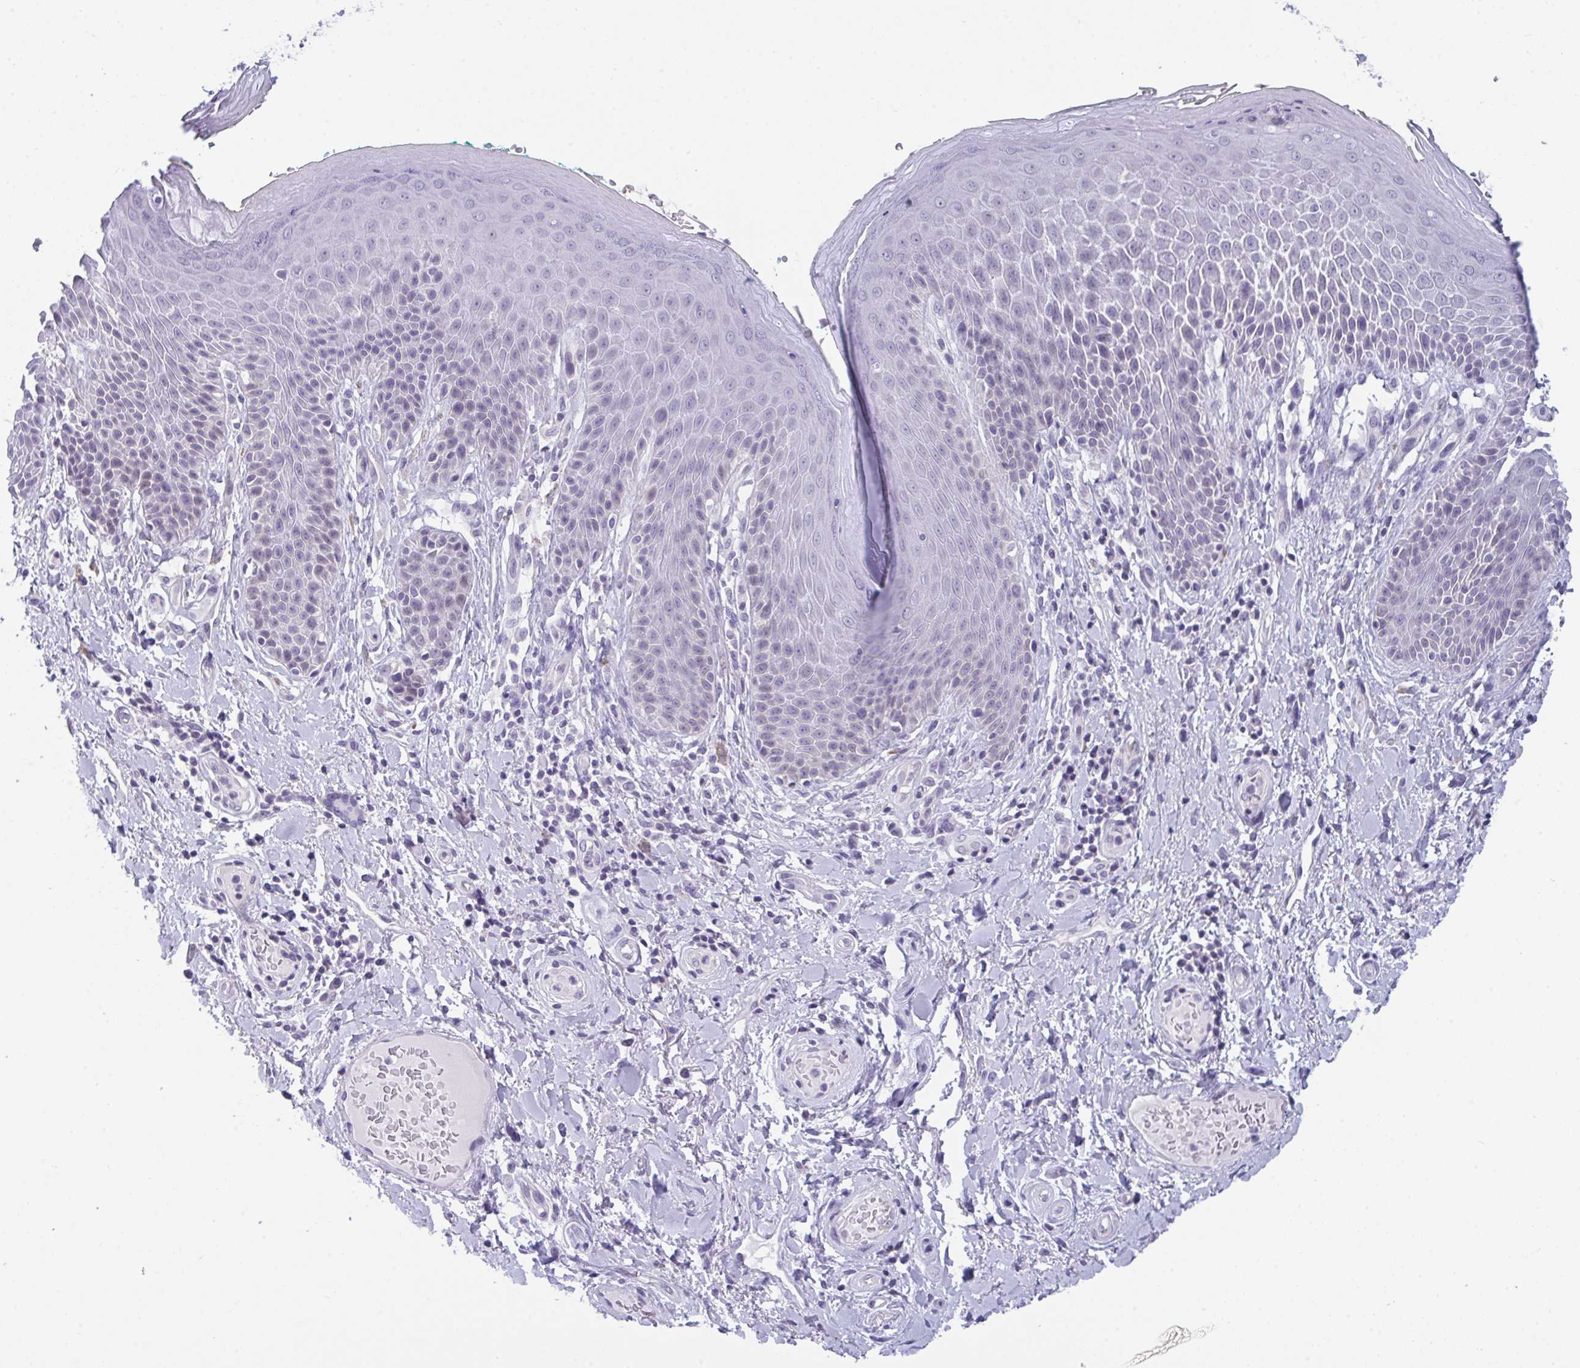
{"staining": {"intensity": "weak", "quantity": "<25%", "location": "nuclear"}, "tissue": "skin", "cell_type": "Epidermal cells", "image_type": "normal", "snomed": [{"axis": "morphology", "description": "Normal tissue, NOS"}, {"axis": "topography", "description": "Anal"}, {"axis": "topography", "description": "Peripheral nerve tissue"}], "caption": "This photomicrograph is of benign skin stained with immunohistochemistry to label a protein in brown with the nuclei are counter-stained blue. There is no staining in epidermal cells.", "gene": "BMAL2", "patient": {"sex": "male", "age": 51}}